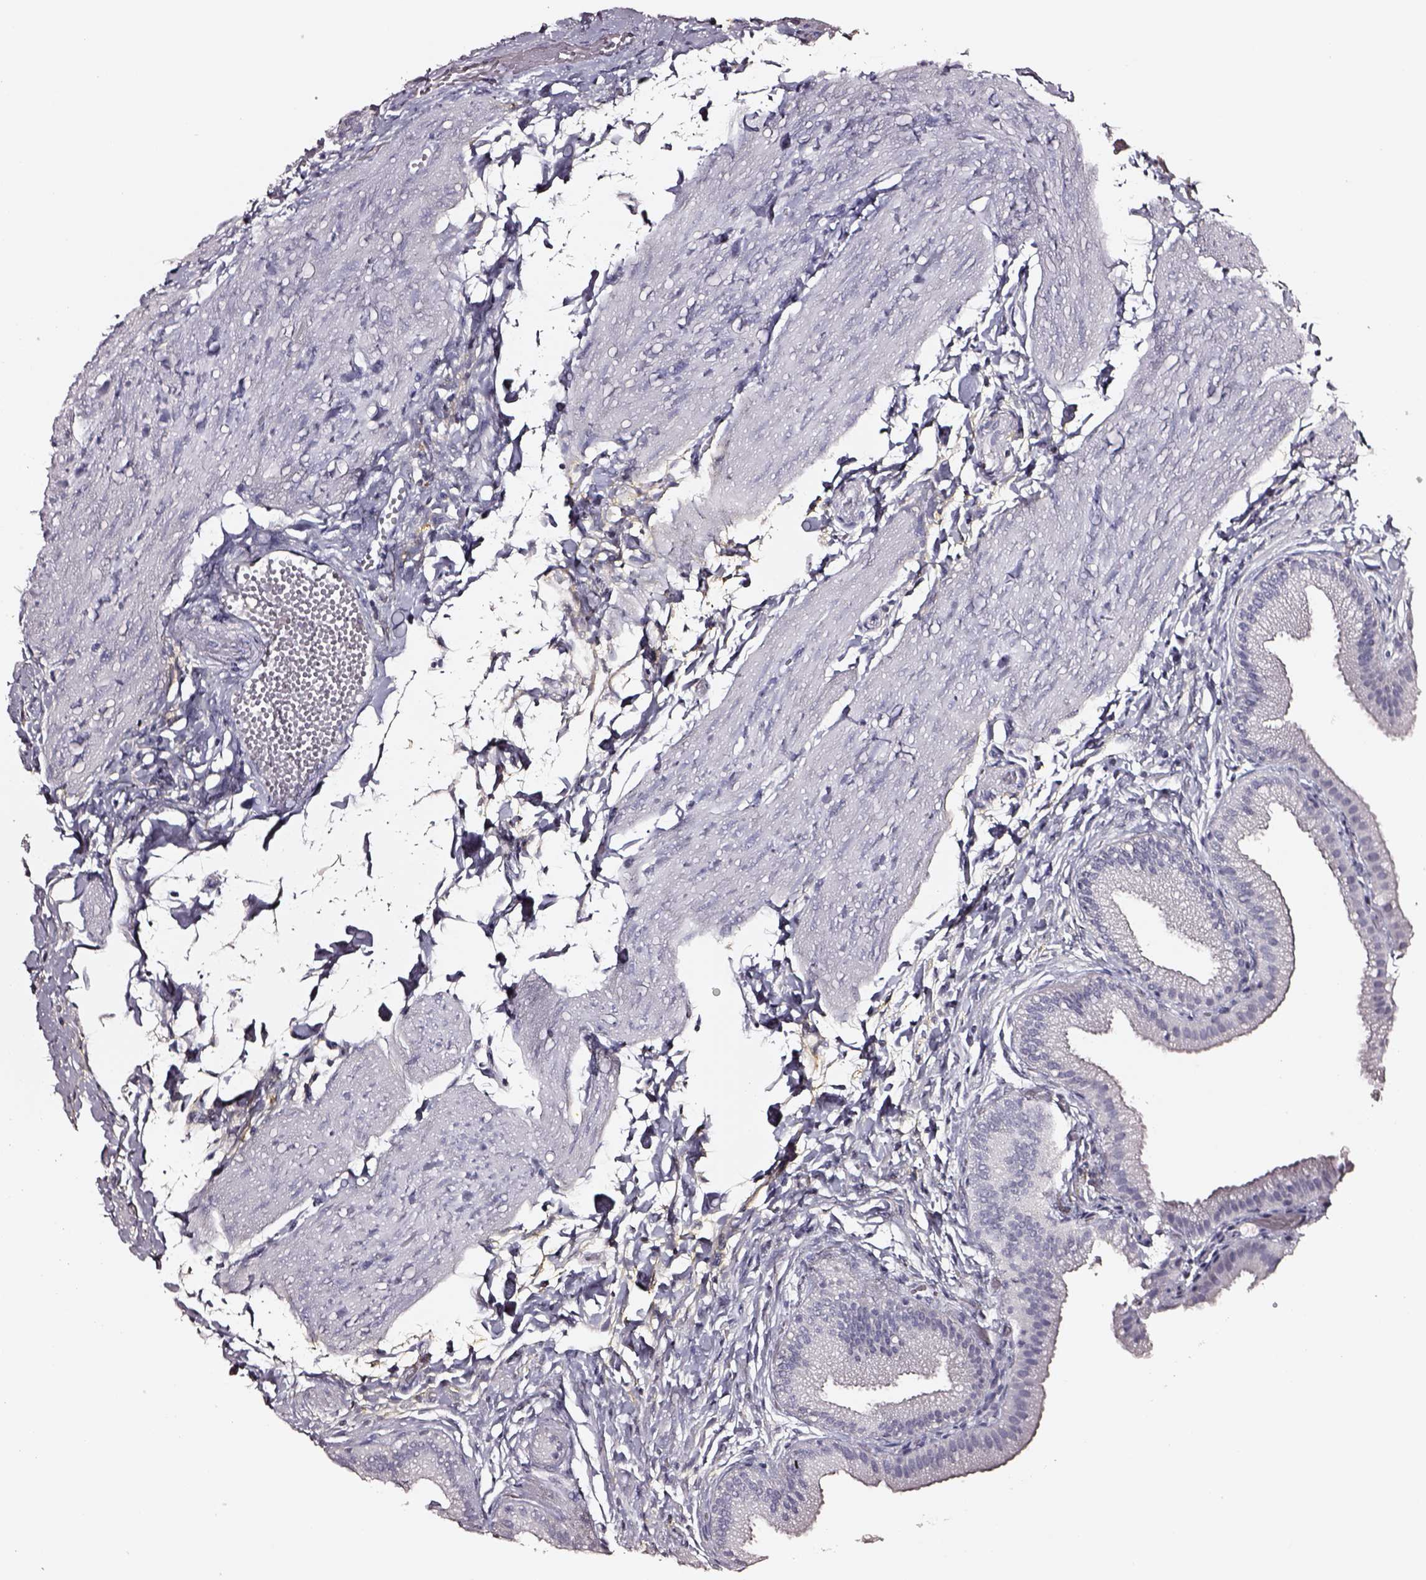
{"staining": {"intensity": "negative", "quantity": "none", "location": "none"}, "tissue": "gallbladder", "cell_type": "Glandular cells", "image_type": "normal", "snomed": [{"axis": "morphology", "description": "Normal tissue, NOS"}, {"axis": "topography", "description": "Gallbladder"}], "caption": "The micrograph exhibits no significant positivity in glandular cells of gallbladder.", "gene": "DPEP1", "patient": {"sex": "female", "age": 63}}